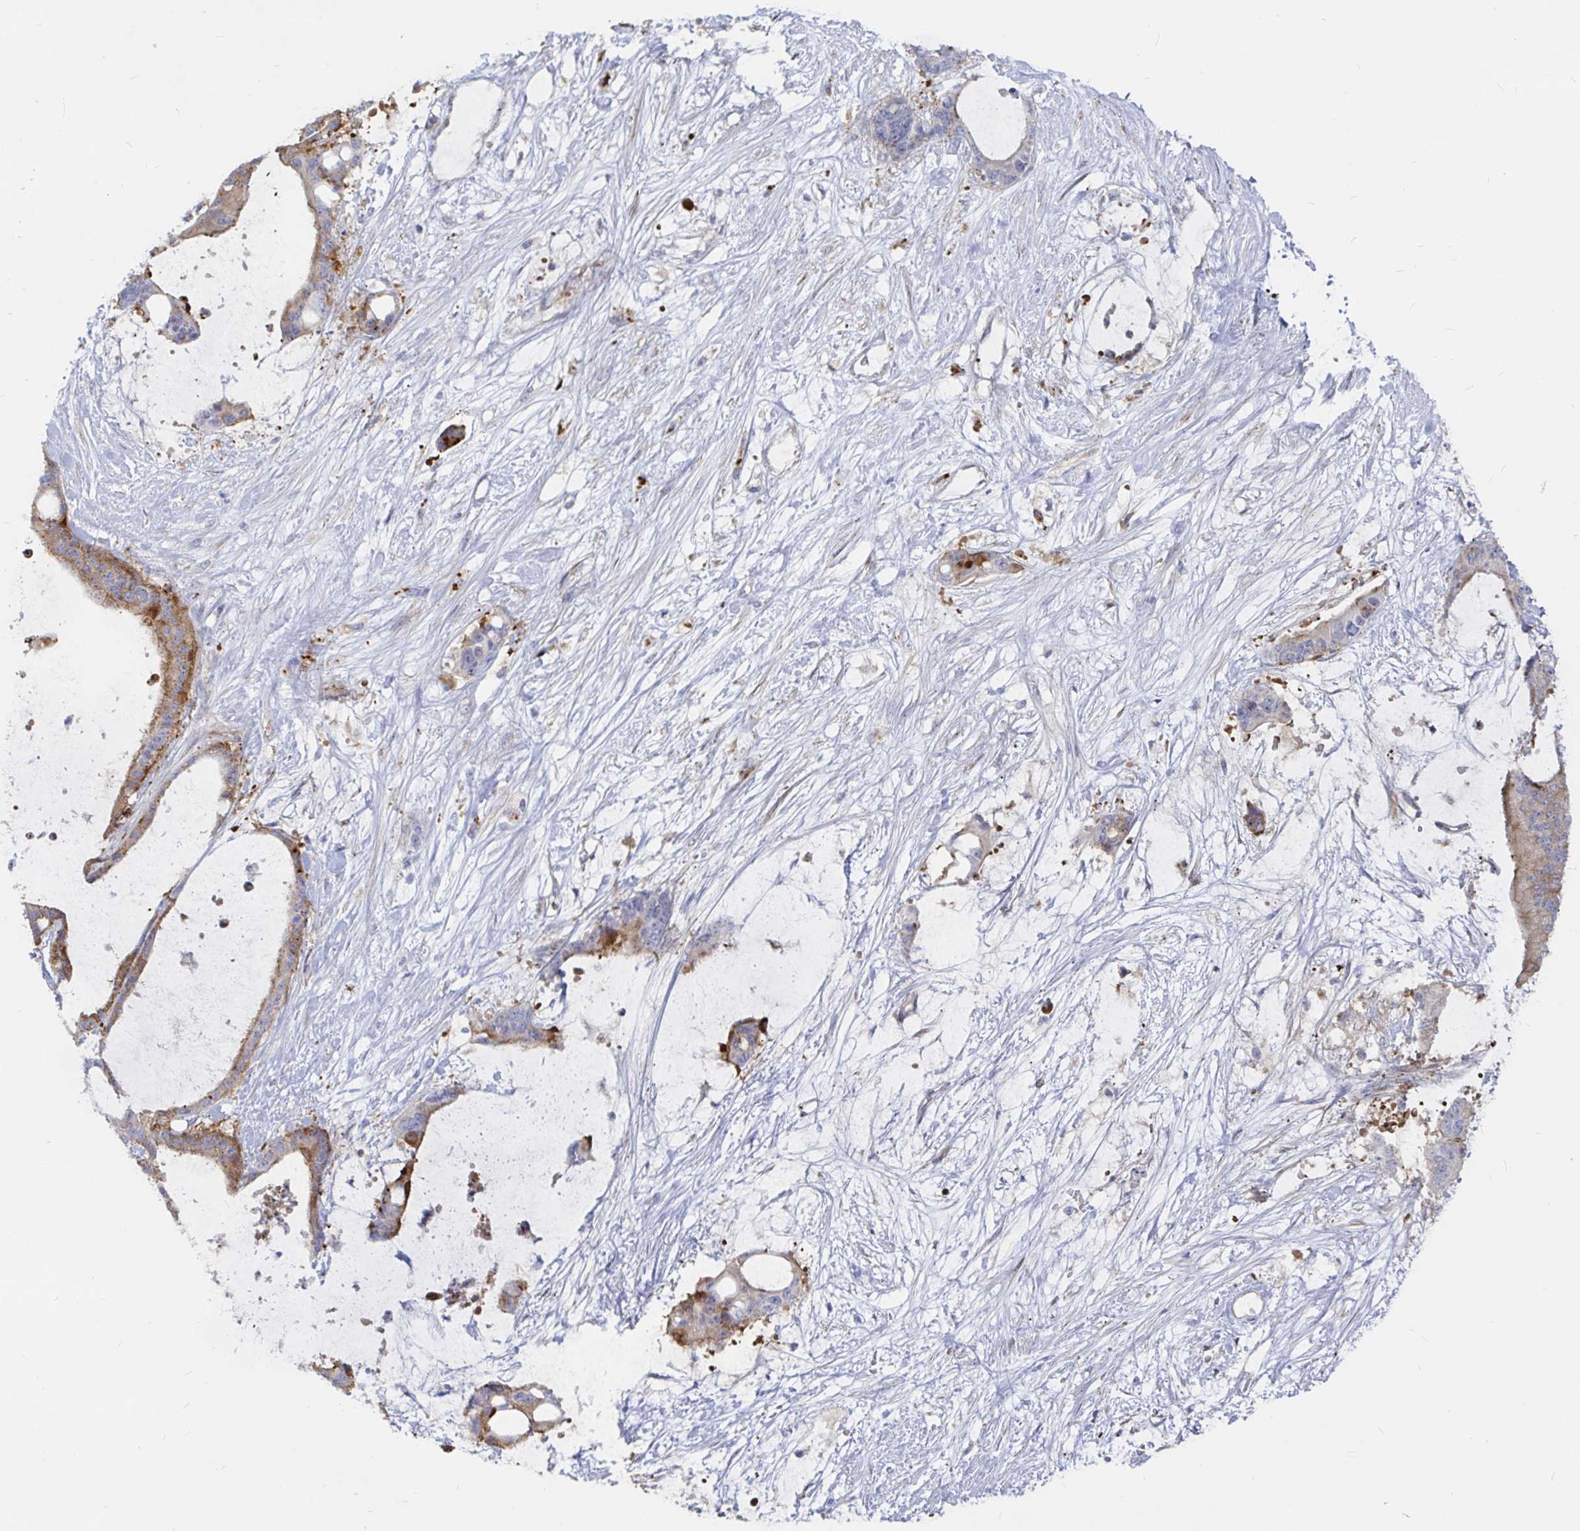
{"staining": {"intensity": "moderate", "quantity": "<25%", "location": "cytoplasmic/membranous"}, "tissue": "liver cancer", "cell_type": "Tumor cells", "image_type": "cancer", "snomed": [{"axis": "morphology", "description": "Normal tissue, NOS"}, {"axis": "morphology", "description": "Cholangiocarcinoma"}, {"axis": "topography", "description": "Liver"}, {"axis": "topography", "description": "Peripheral nerve tissue"}], "caption": "Human liver cancer stained with a brown dye exhibits moderate cytoplasmic/membranous positive staining in approximately <25% of tumor cells.", "gene": "KCTD19", "patient": {"sex": "female", "age": 73}}